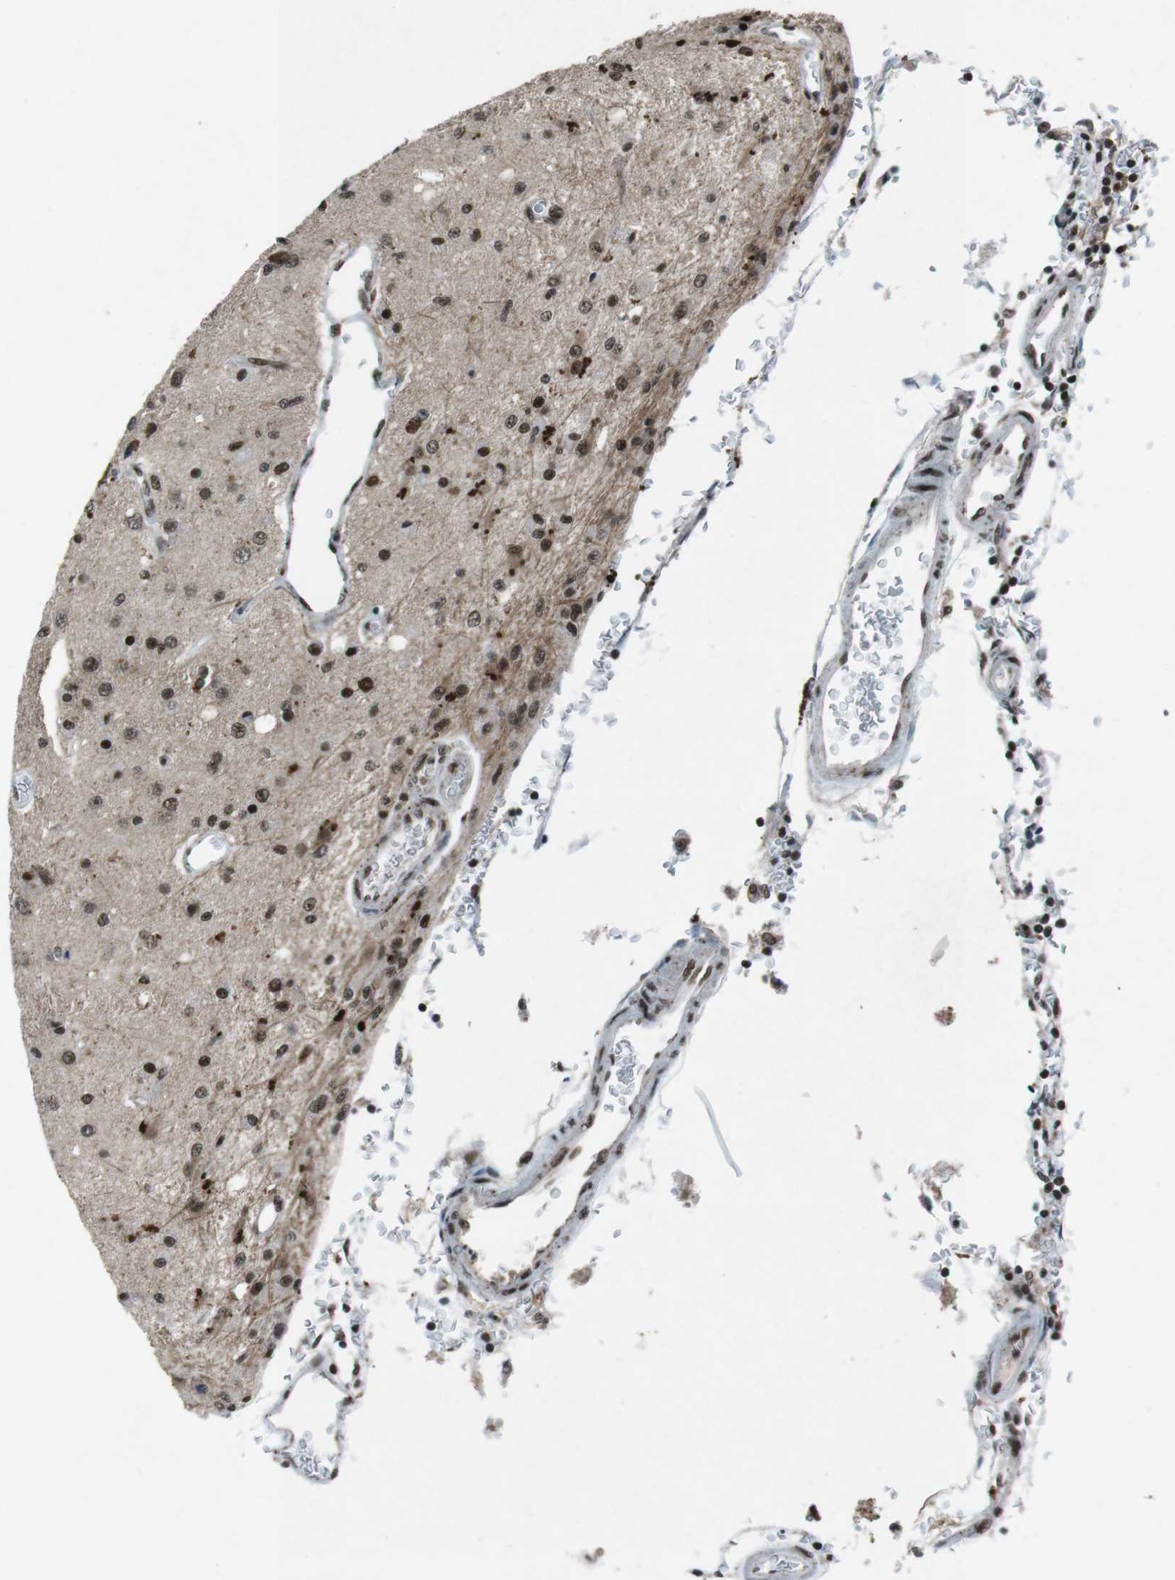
{"staining": {"intensity": "strong", "quantity": ">75%", "location": "nuclear"}, "tissue": "glioma", "cell_type": "Tumor cells", "image_type": "cancer", "snomed": [{"axis": "morphology", "description": "Normal tissue, NOS"}, {"axis": "morphology", "description": "Glioma, malignant, High grade"}, {"axis": "topography", "description": "Cerebral cortex"}], "caption": "Brown immunohistochemical staining in glioma exhibits strong nuclear expression in about >75% of tumor cells.", "gene": "TAF1", "patient": {"sex": "male", "age": 77}}